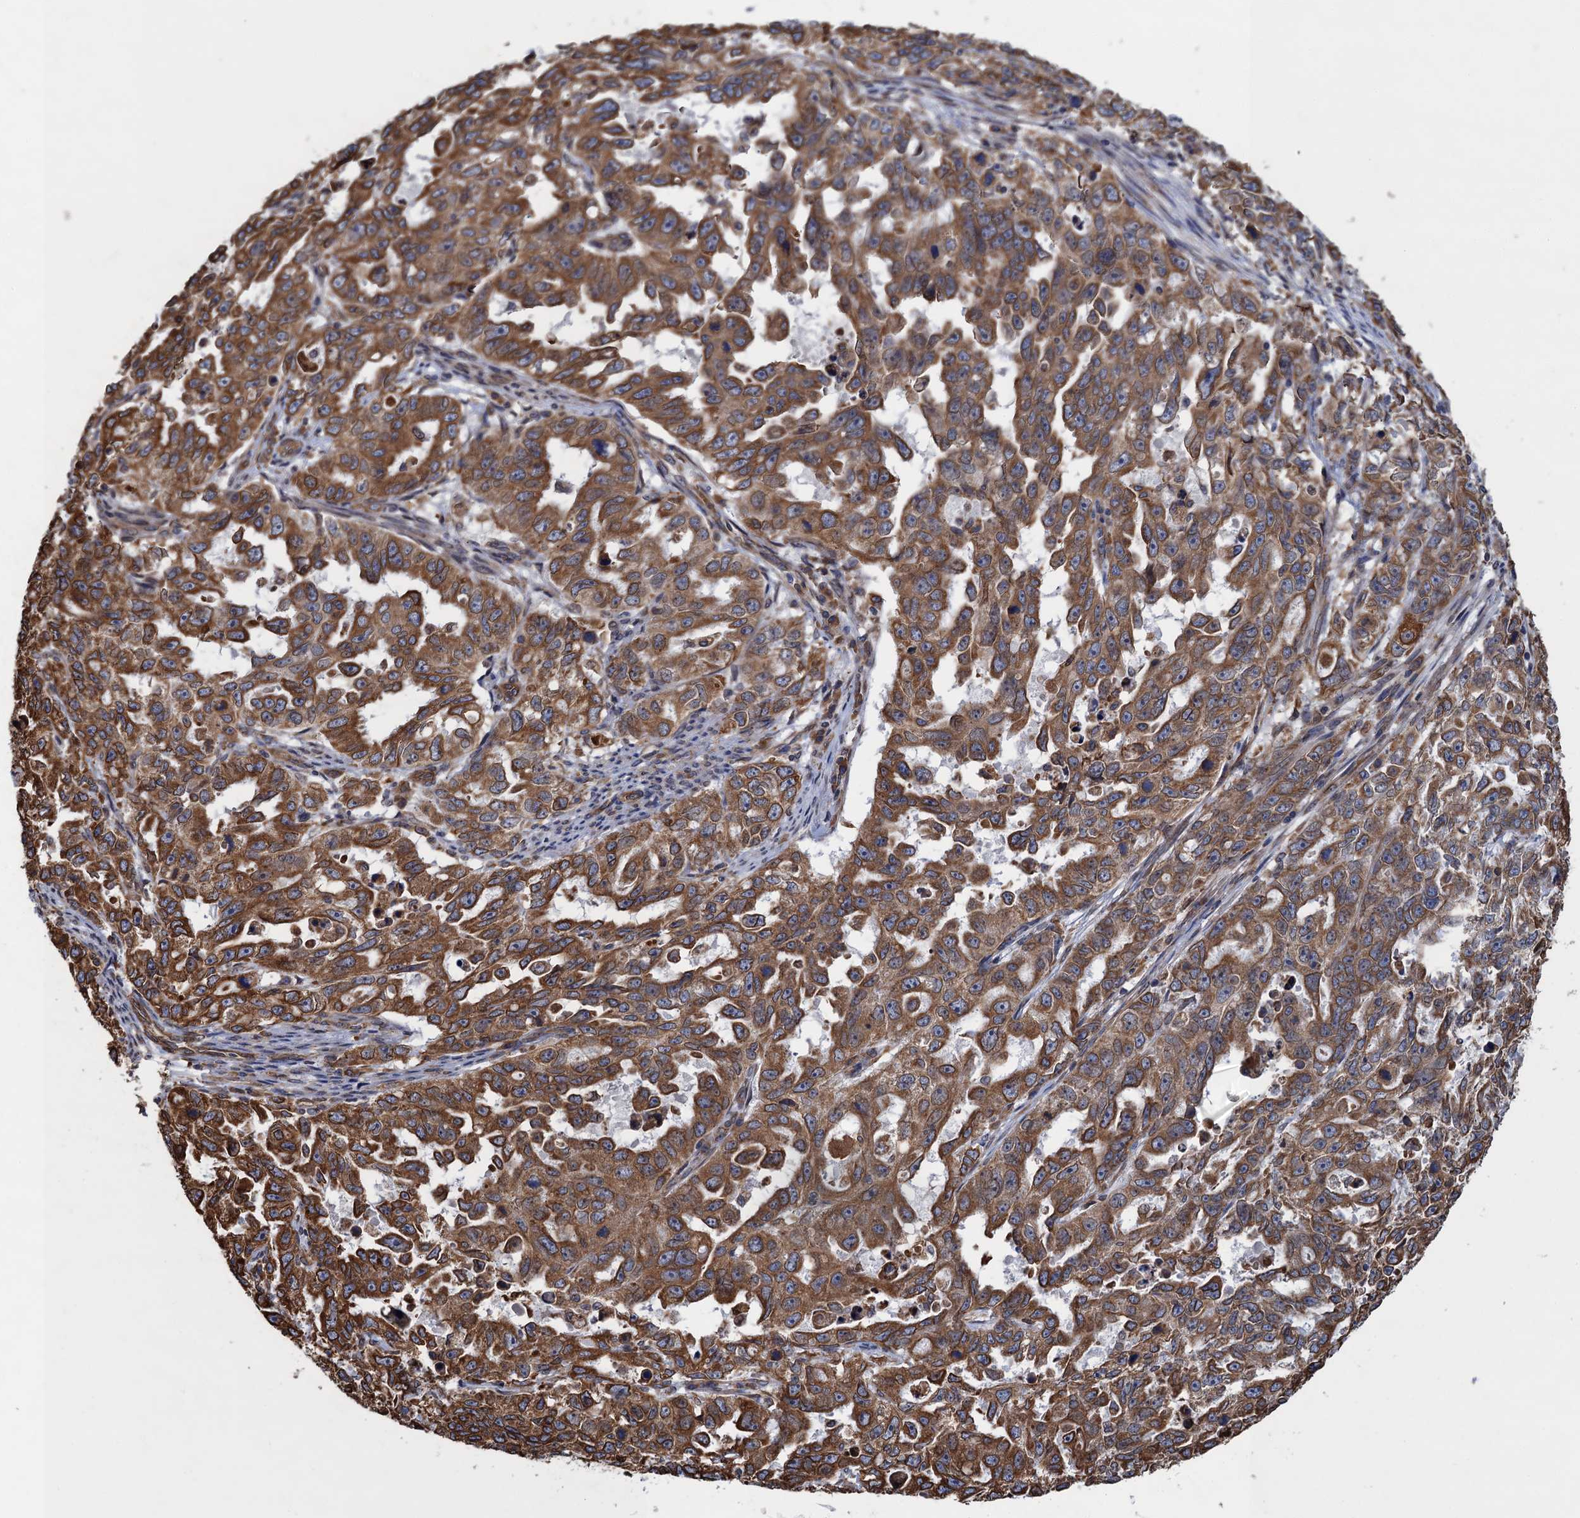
{"staining": {"intensity": "moderate", "quantity": ">75%", "location": "cytoplasmic/membranous"}, "tissue": "endometrial cancer", "cell_type": "Tumor cells", "image_type": "cancer", "snomed": [{"axis": "morphology", "description": "Adenocarcinoma, NOS"}, {"axis": "topography", "description": "Endometrium"}], "caption": "Moderate cytoplasmic/membranous positivity for a protein is appreciated in approximately >75% of tumor cells of endometrial cancer (adenocarcinoma) using immunohistochemistry (IHC).", "gene": "ARMC5", "patient": {"sex": "female", "age": 65}}